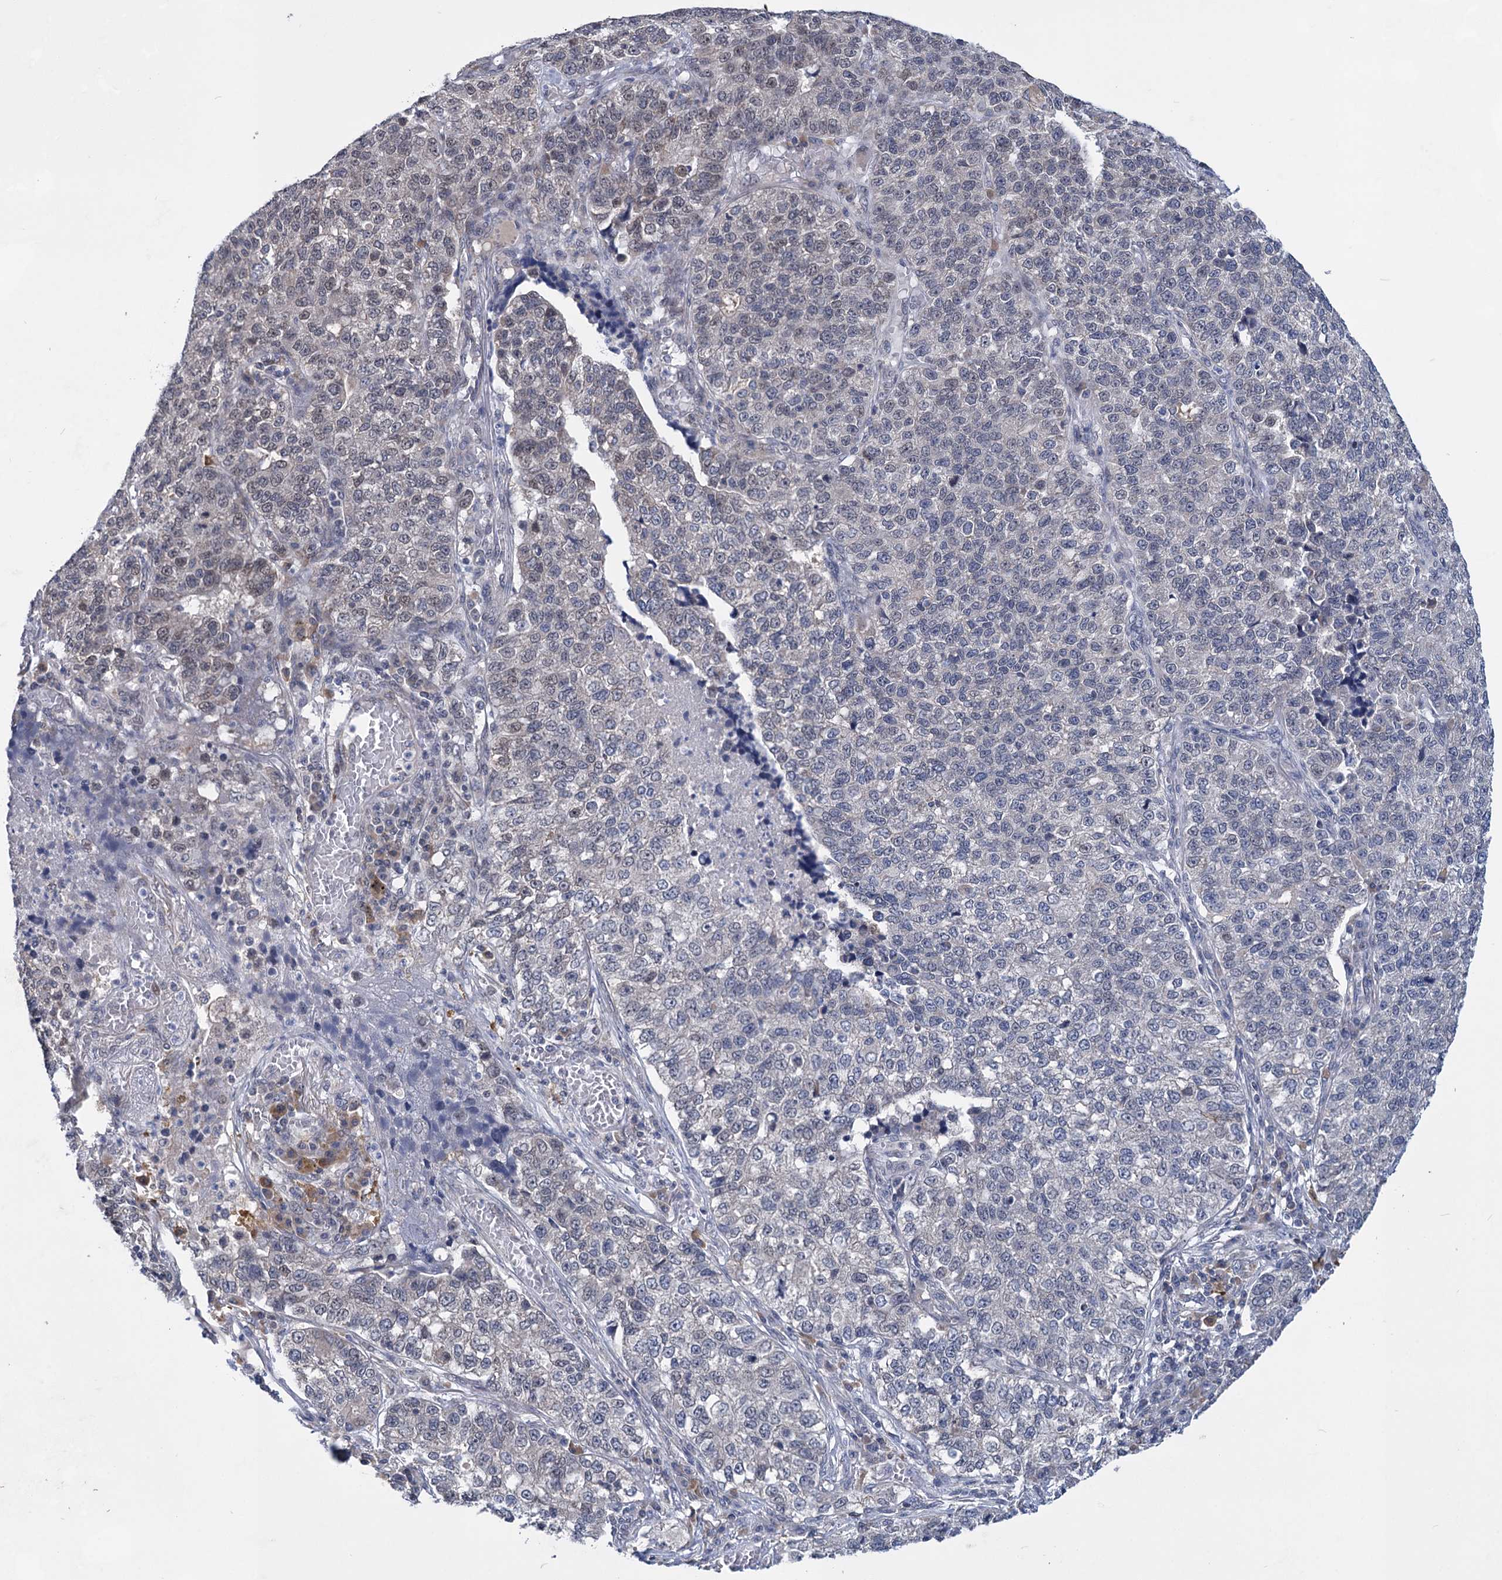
{"staining": {"intensity": "negative", "quantity": "none", "location": "none"}, "tissue": "lung cancer", "cell_type": "Tumor cells", "image_type": "cancer", "snomed": [{"axis": "morphology", "description": "Adenocarcinoma, NOS"}, {"axis": "topography", "description": "Lung"}], "caption": "This is an immunohistochemistry (IHC) photomicrograph of lung cancer. There is no positivity in tumor cells.", "gene": "TTC17", "patient": {"sex": "male", "age": 49}}